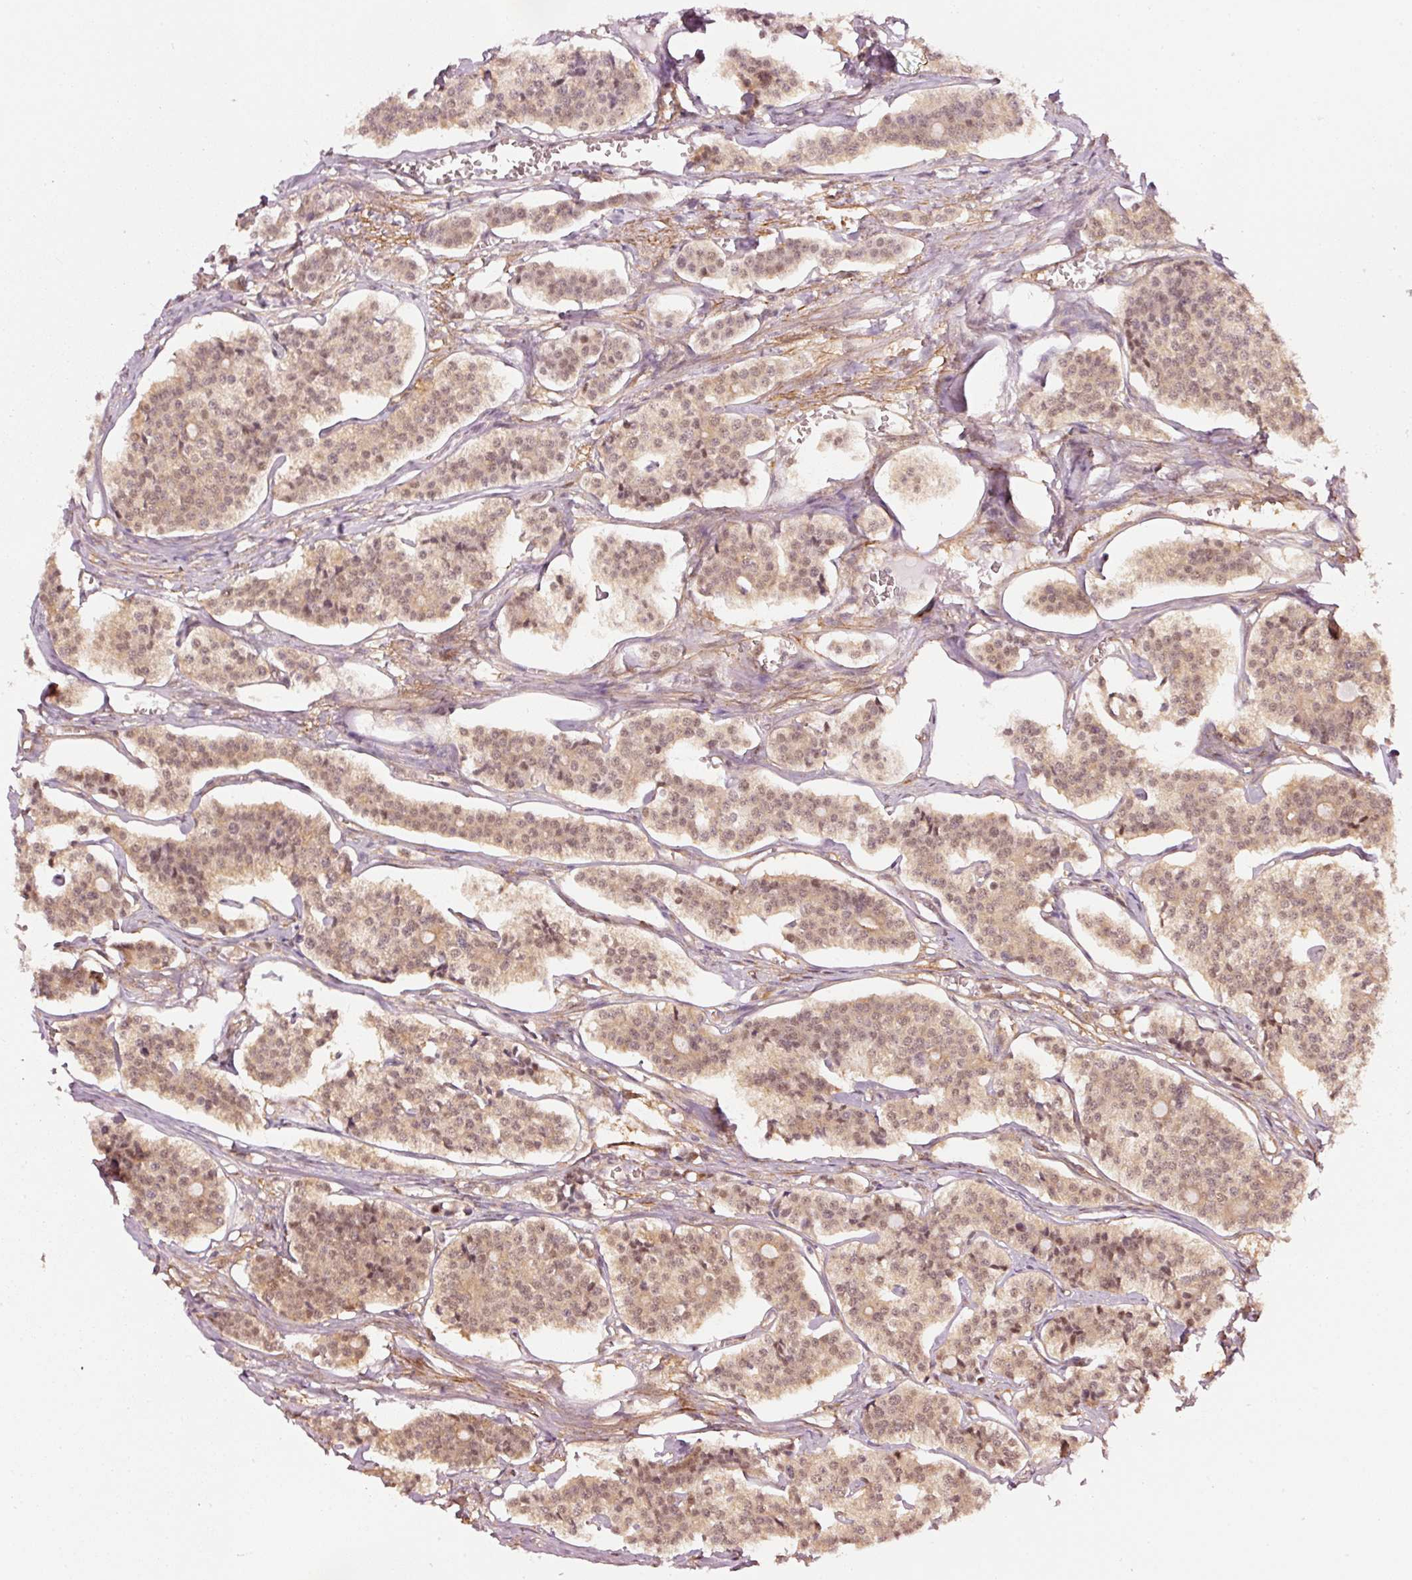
{"staining": {"intensity": "moderate", "quantity": ">75%", "location": "cytoplasmic/membranous,nuclear"}, "tissue": "carcinoid", "cell_type": "Tumor cells", "image_type": "cancer", "snomed": [{"axis": "morphology", "description": "Carcinoid, malignant, NOS"}, {"axis": "topography", "description": "Small intestine"}], "caption": "Carcinoid stained with DAB immunohistochemistry (IHC) exhibits medium levels of moderate cytoplasmic/membranous and nuclear positivity in approximately >75% of tumor cells. (Brightfield microscopy of DAB IHC at high magnification).", "gene": "PSMD1", "patient": {"sex": "male", "age": 63}}